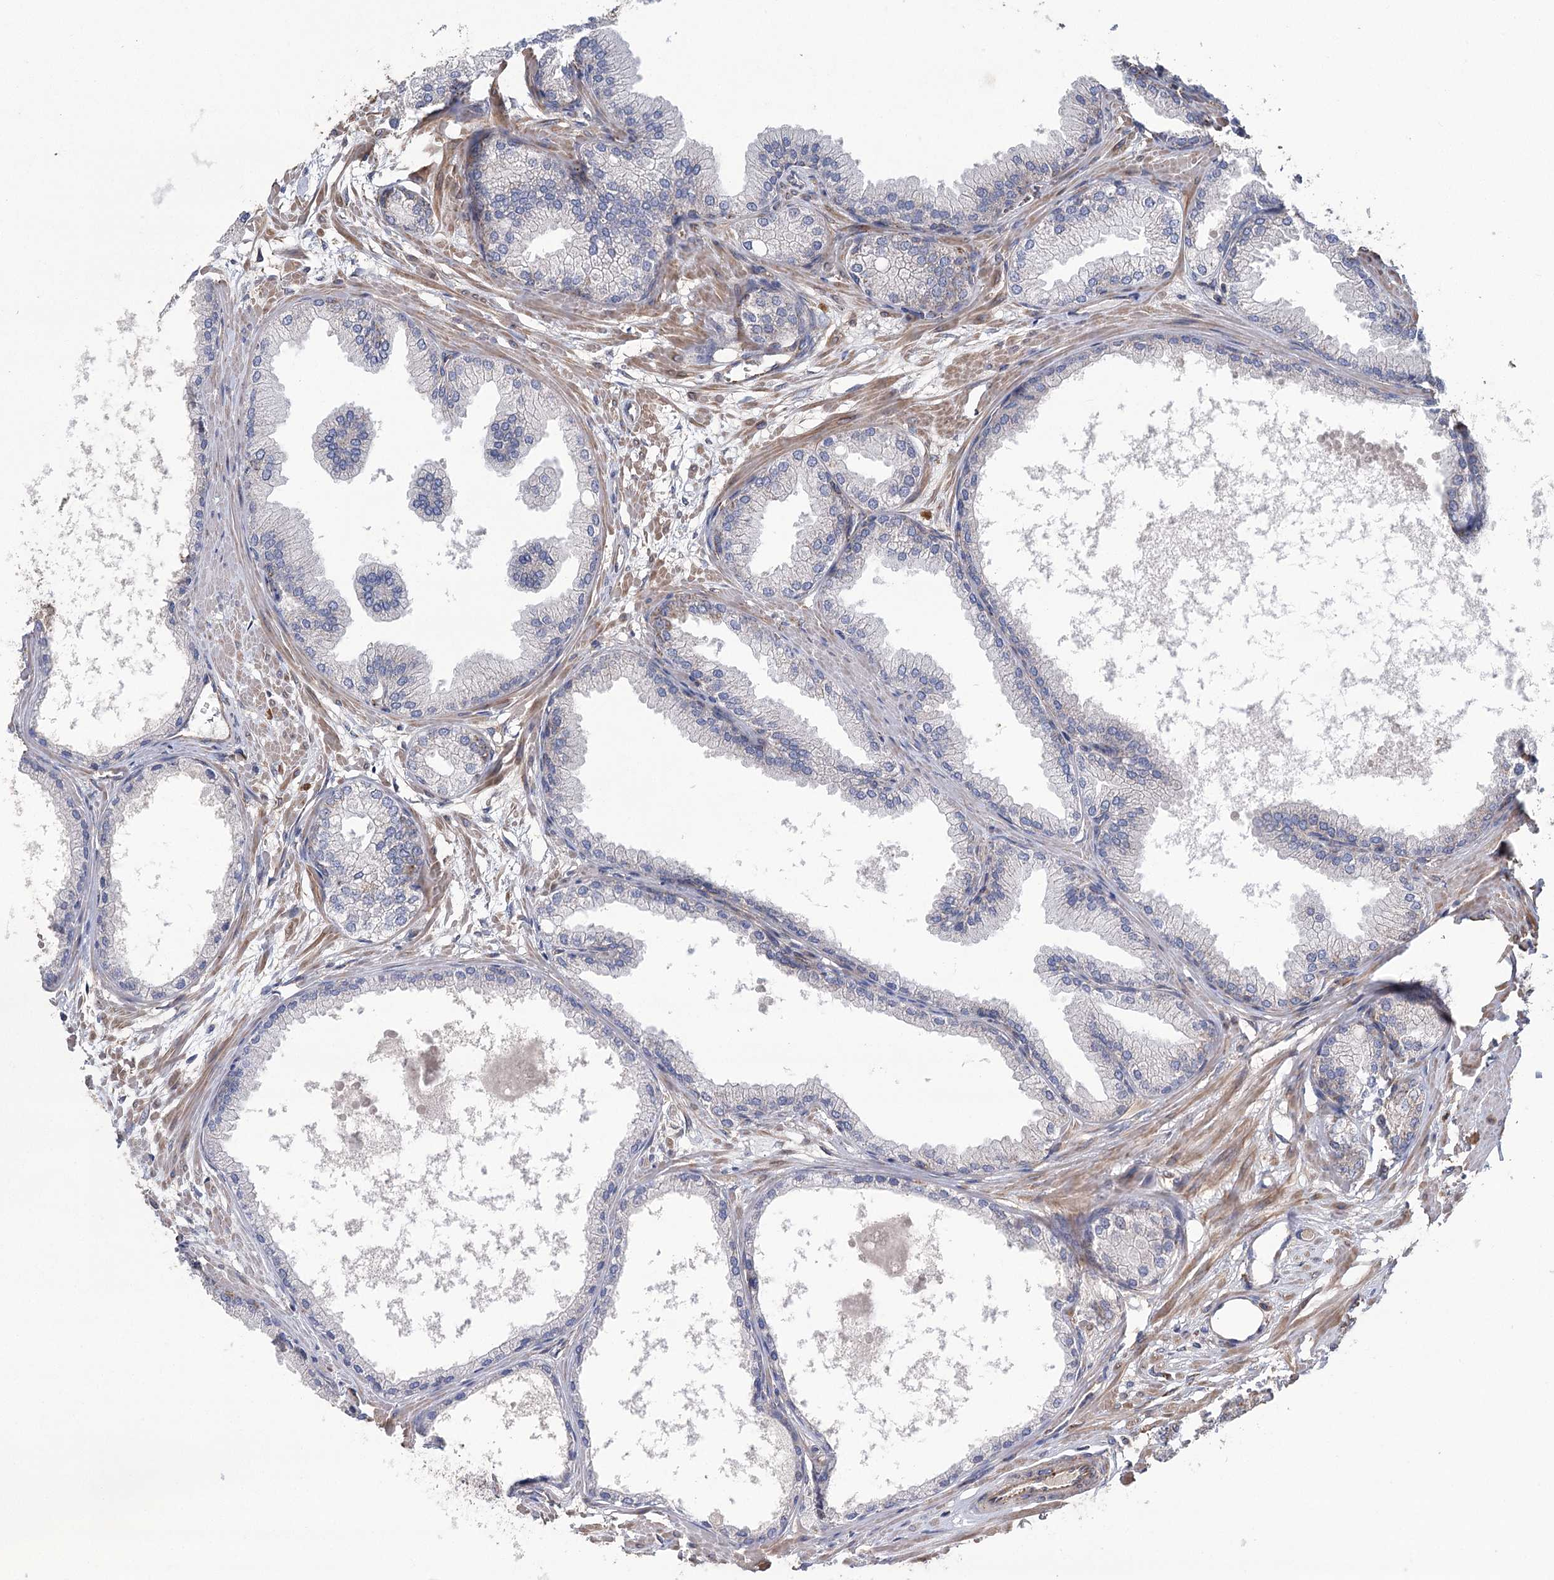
{"staining": {"intensity": "moderate", "quantity": "<25%", "location": "cytoplasmic/membranous"}, "tissue": "prostate cancer", "cell_type": "Tumor cells", "image_type": "cancer", "snomed": [{"axis": "morphology", "description": "Adenocarcinoma, Low grade"}, {"axis": "topography", "description": "Prostate"}], "caption": "High-power microscopy captured an IHC histopathology image of prostate cancer (adenocarcinoma (low-grade)), revealing moderate cytoplasmic/membranous staining in approximately <25% of tumor cells. (DAB (3,3'-diaminobenzidine) IHC with brightfield microscopy, high magnification).", "gene": "RWDD4", "patient": {"sex": "male", "age": 63}}